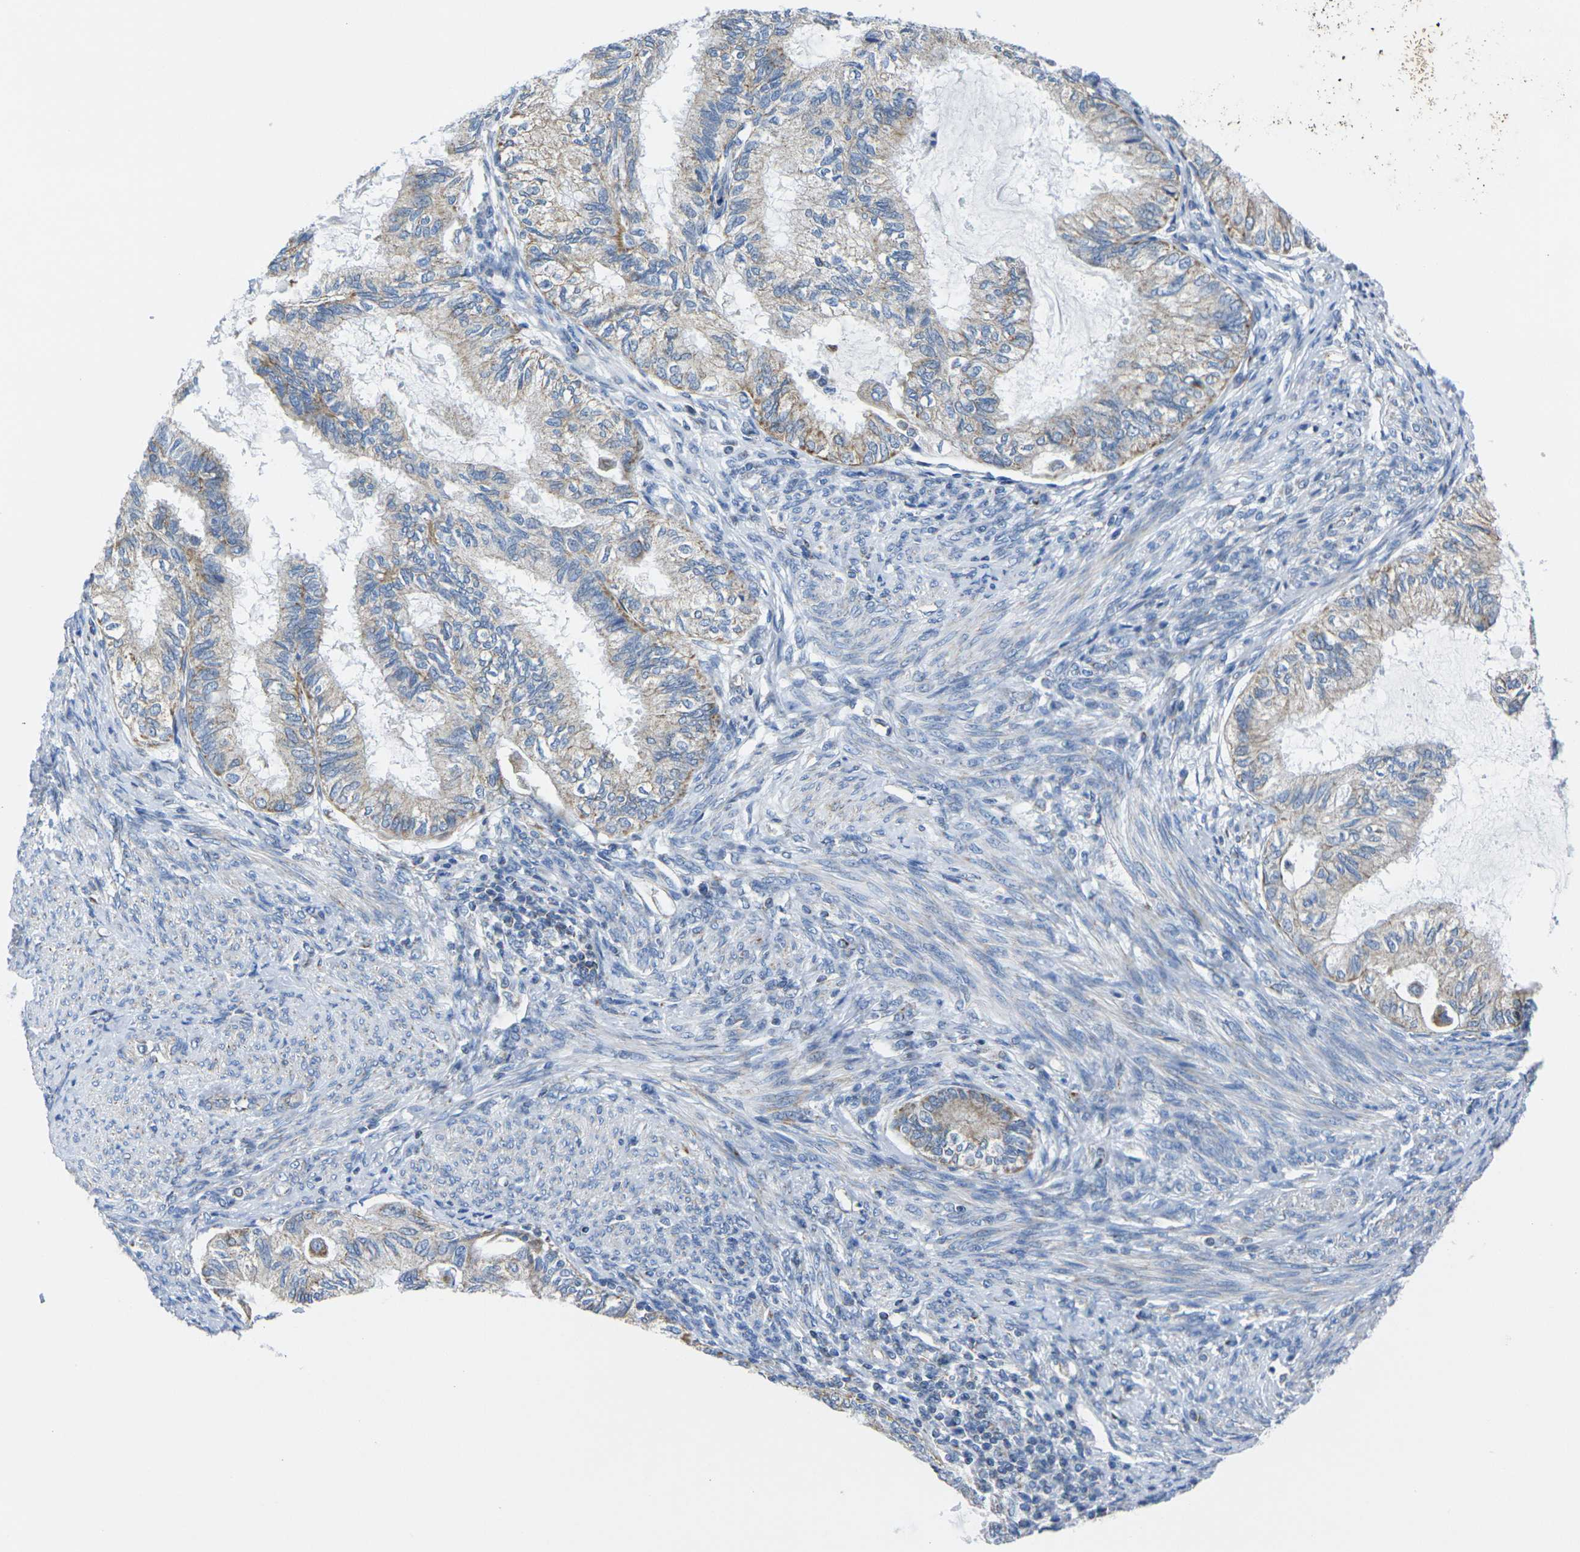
{"staining": {"intensity": "moderate", "quantity": "25%-75%", "location": "cytoplasmic/membranous"}, "tissue": "cervical cancer", "cell_type": "Tumor cells", "image_type": "cancer", "snomed": [{"axis": "morphology", "description": "Normal tissue, NOS"}, {"axis": "morphology", "description": "Adenocarcinoma, NOS"}, {"axis": "topography", "description": "Cervix"}, {"axis": "topography", "description": "Endometrium"}], "caption": "Tumor cells display medium levels of moderate cytoplasmic/membranous positivity in approximately 25%-75% of cells in human cervical adenocarcinoma. The protein of interest is stained brown, and the nuclei are stained in blue (DAB IHC with brightfield microscopy, high magnification).", "gene": "TMEM204", "patient": {"sex": "female", "age": 86}}